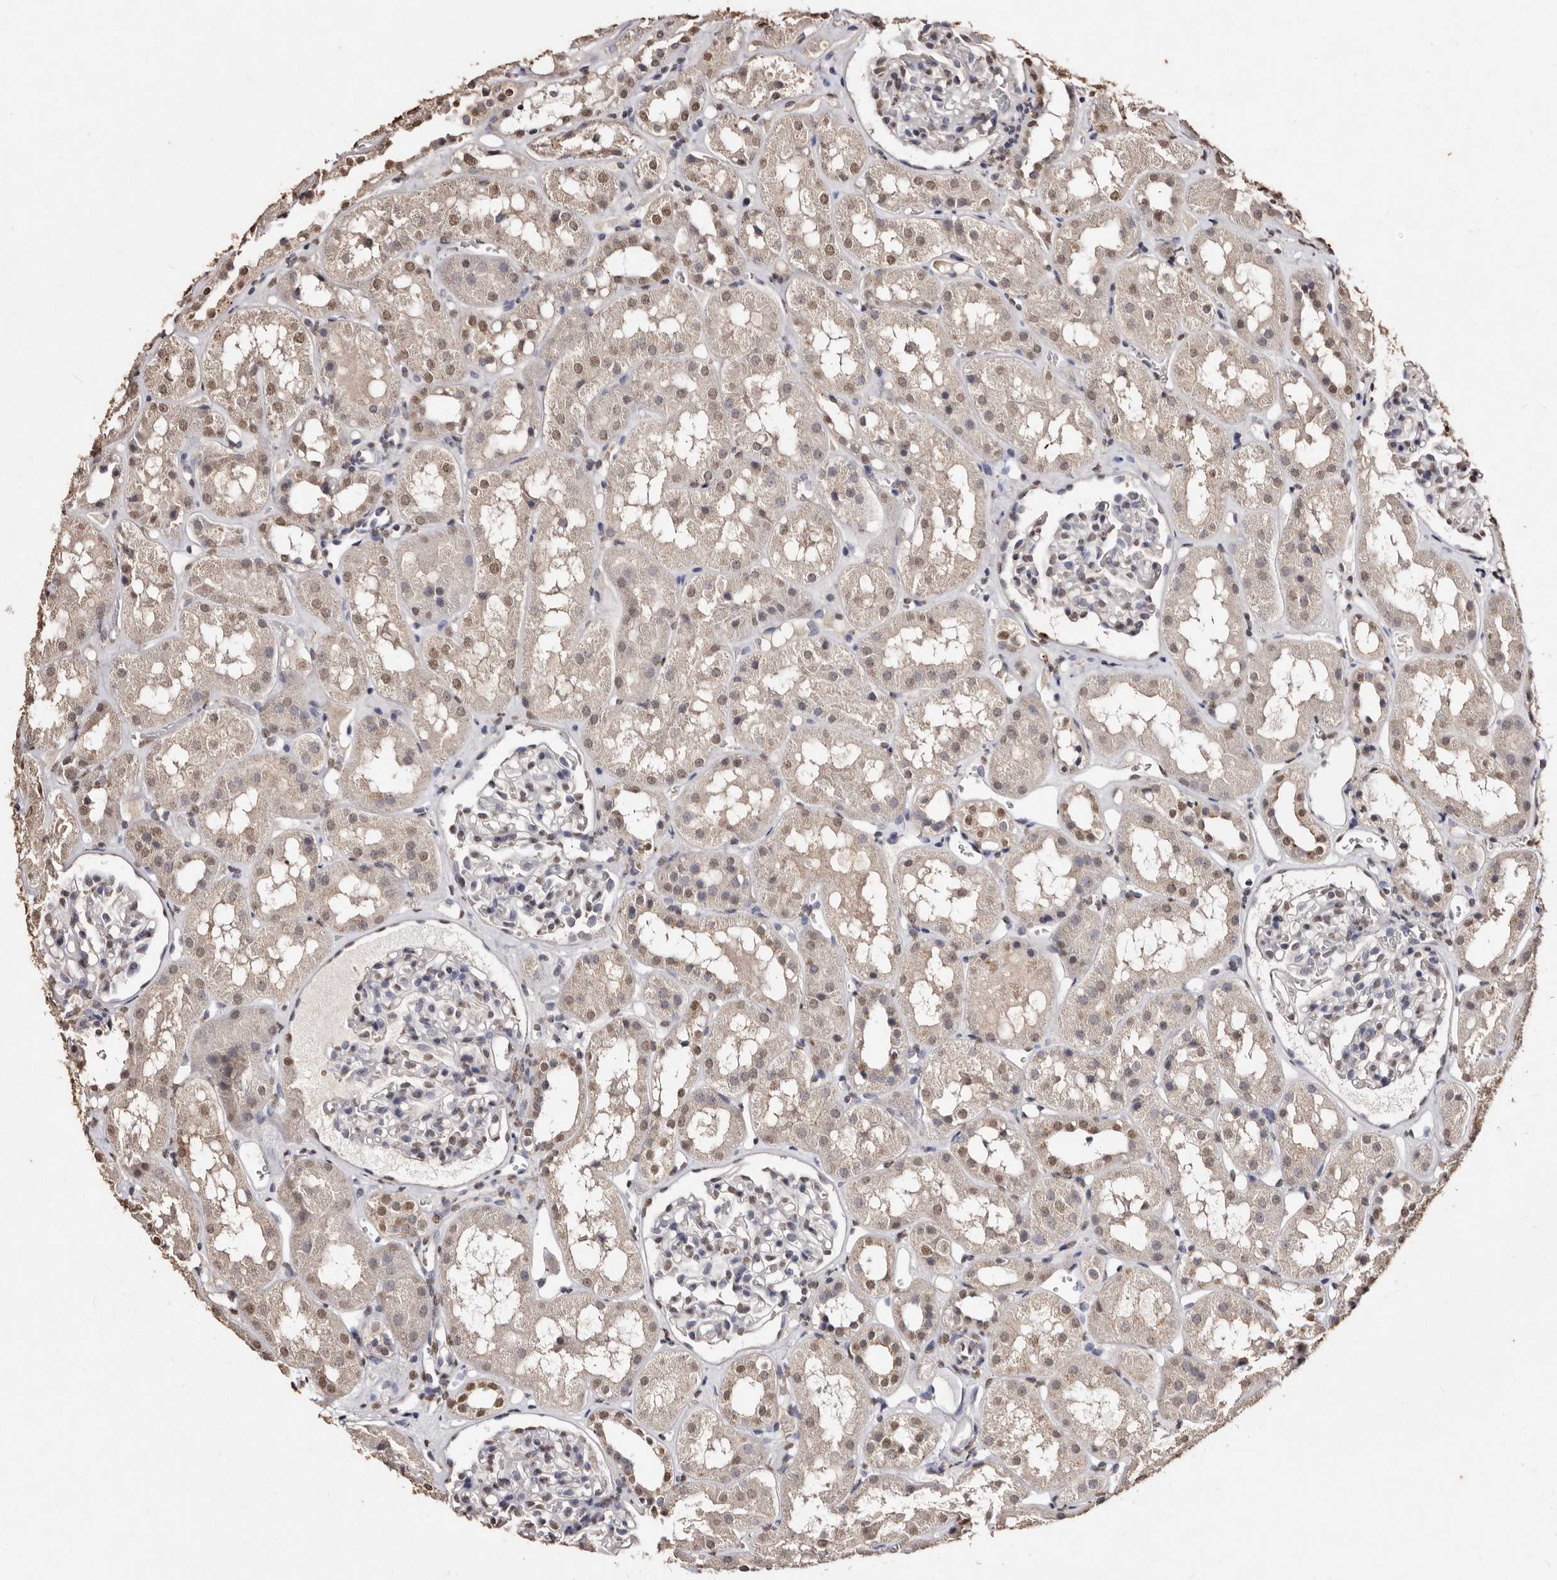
{"staining": {"intensity": "weak", "quantity": "25%-75%", "location": "nuclear"}, "tissue": "kidney", "cell_type": "Cells in glomeruli", "image_type": "normal", "snomed": [{"axis": "morphology", "description": "Normal tissue, NOS"}, {"axis": "topography", "description": "Kidney"}], "caption": "An immunohistochemistry histopathology image of benign tissue is shown. Protein staining in brown highlights weak nuclear positivity in kidney within cells in glomeruli. (DAB (3,3'-diaminobenzidine) = brown stain, brightfield microscopy at high magnification).", "gene": "ERBB4", "patient": {"sex": "male", "age": 16}}